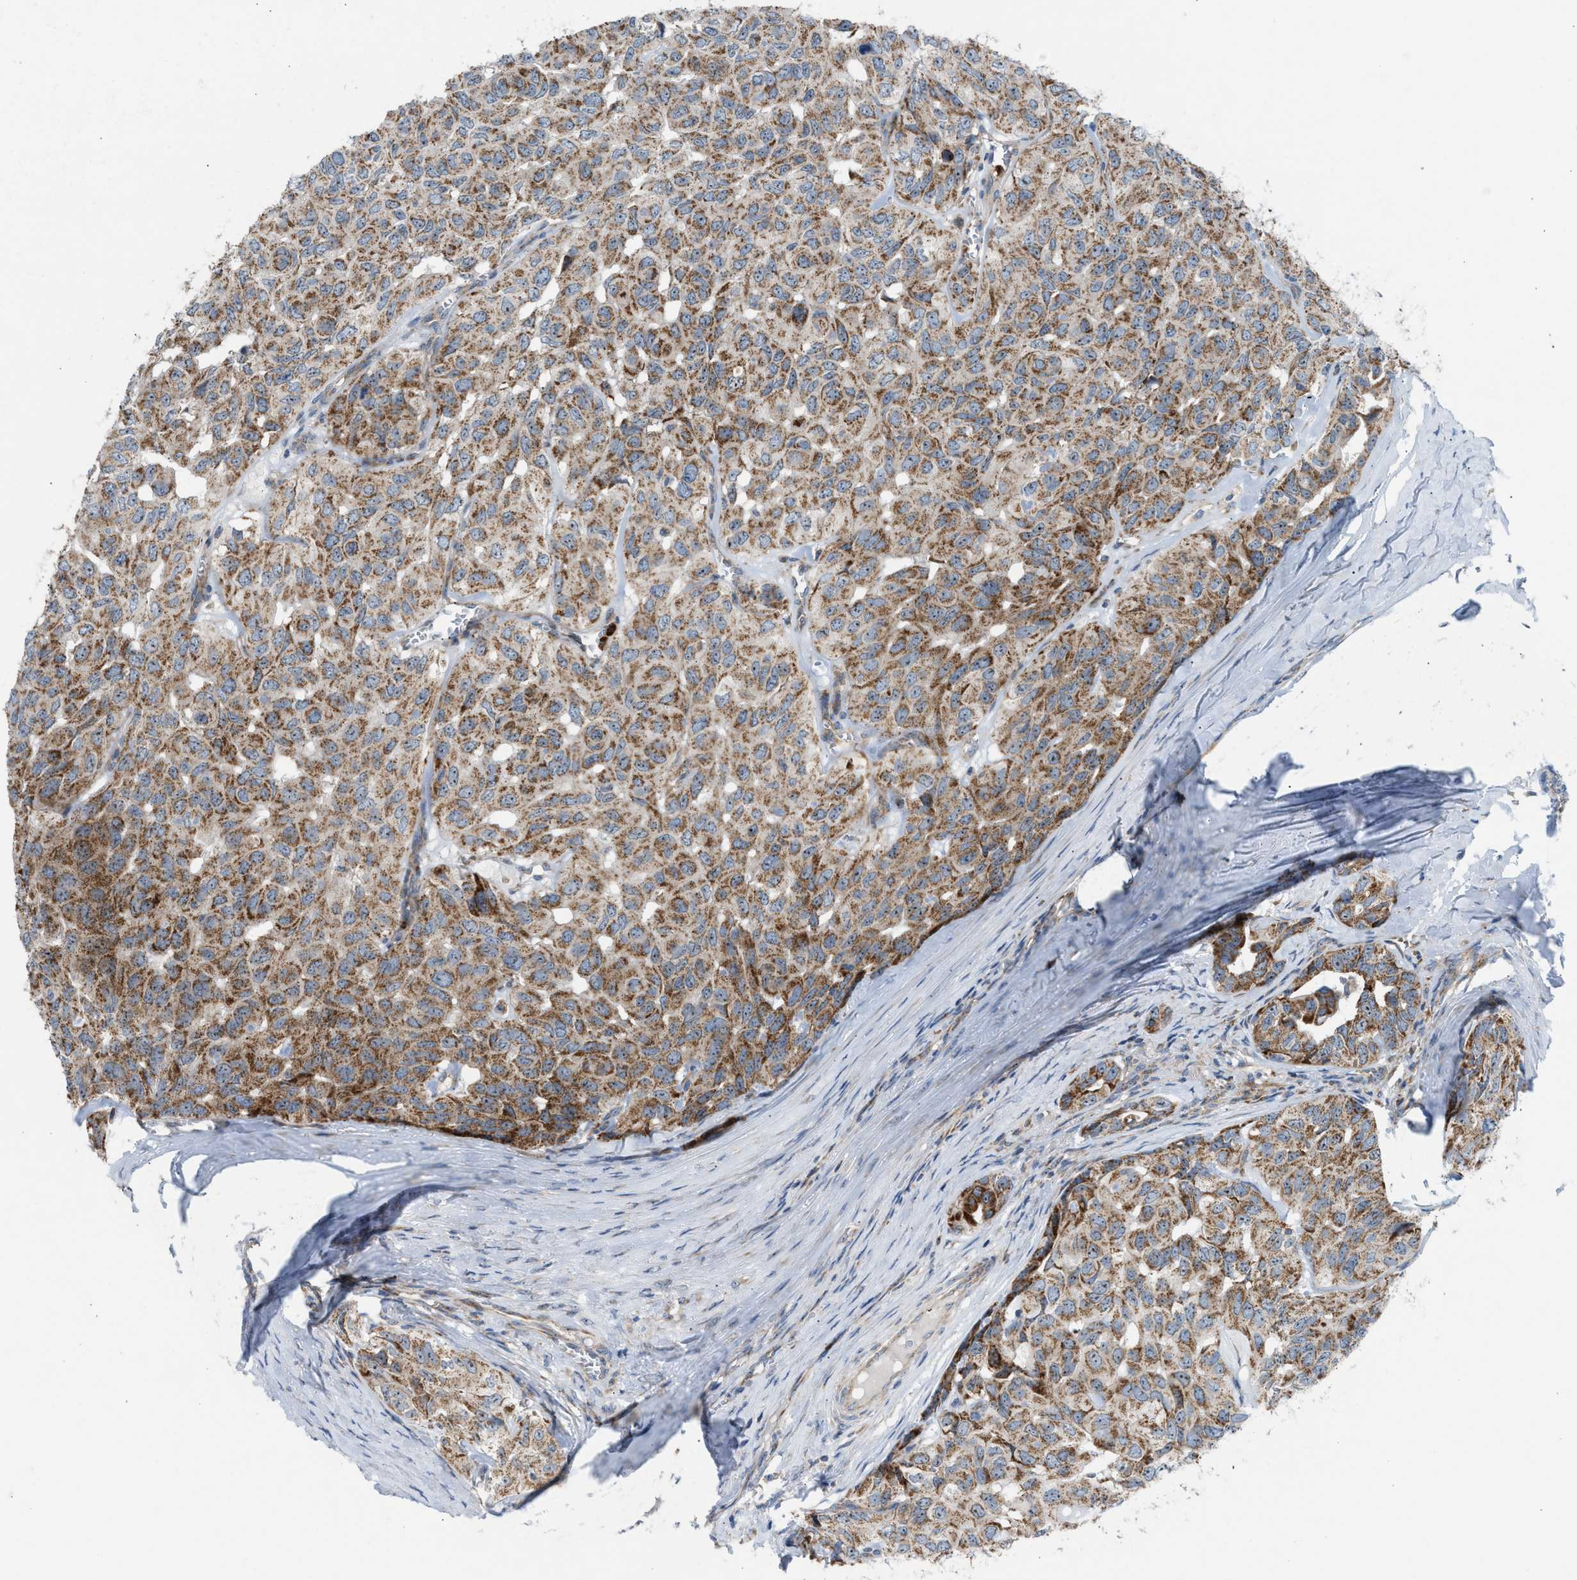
{"staining": {"intensity": "moderate", "quantity": ">75%", "location": "cytoplasmic/membranous"}, "tissue": "head and neck cancer", "cell_type": "Tumor cells", "image_type": "cancer", "snomed": [{"axis": "morphology", "description": "Adenocarcinoma, NOS"}, {"axis": "topography", "description": "Salivary gland, NOS"}, {"axis": "topography", "description": "Head-Neck"}], "caption": "The histopathology image exhibits staining of head and neck adenocarcinoma, revealing moderate cytoplasmic/membranous protein positivity (brown color) within tumor cells.", "gene": "TPH1", "patient": {"sex": "female", "age": 76}}